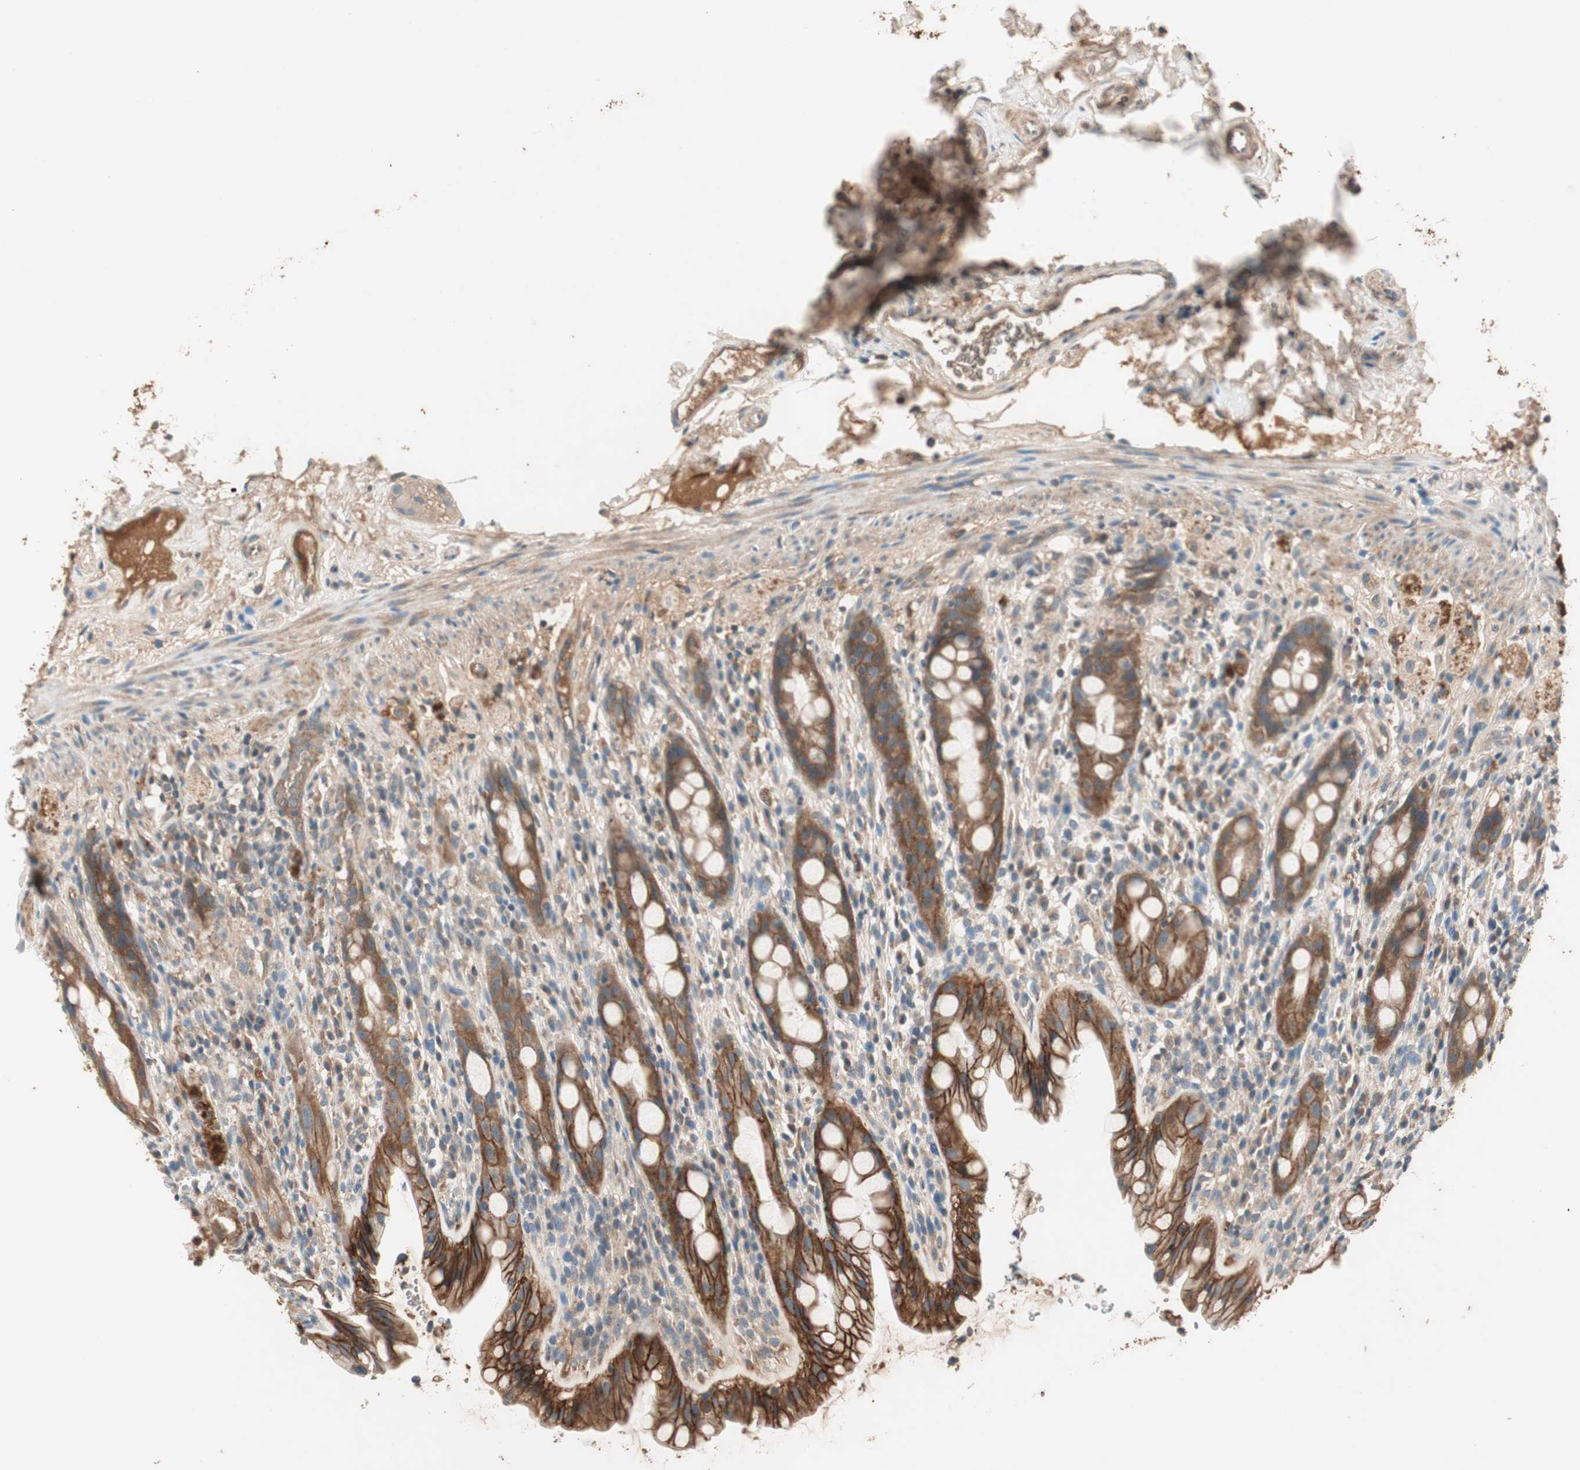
{"staining": {"intensity": "strong", "quantity": ">75%", "location": "cytoplasmic/membranous"}, "tissue": "rectum", "cell_type": "Glandular cells", "image_type": "normal", "snomed": [{"axis": "morphology", "description": "Normal tissue, NOS"}, {"axis": "topography", "description": "Rectum"}], "caption": "Immunohistochemical staining of benign human rectum reveals >75% levels of strong cytoplasmic/membranous protein positivity in approximately >75% of glandular cells. The staining was performed using DAB (3,3'-diaminobenzidine), with brown indicating positive protein expression. Nuclei are stained blue with hematoxylin.", "gene": "HPN", "patient": {"sex": "male", "age": 44}}